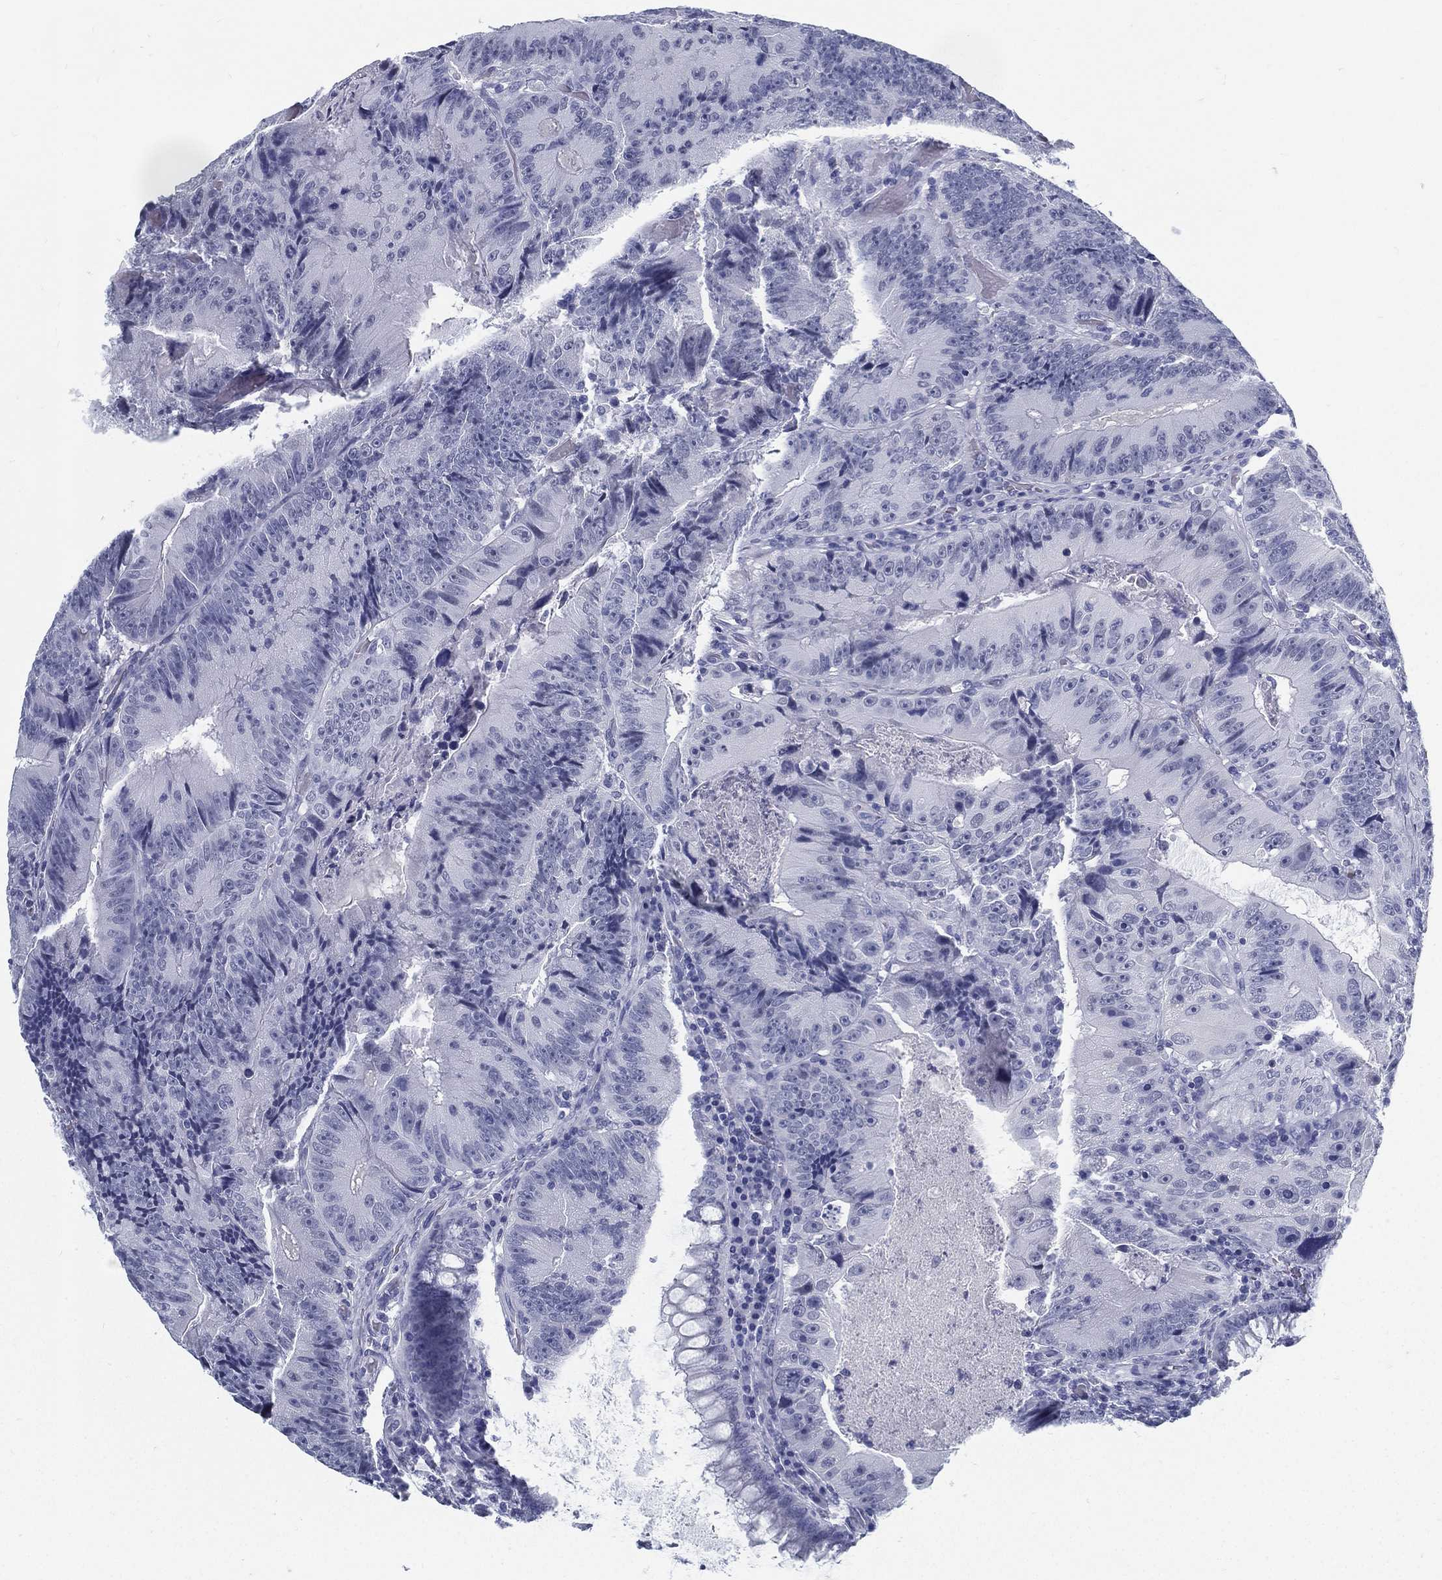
{"staining": {"intensity": "negative", "quantity": "none", "location": "none"}, "tissue": "colorectal cancer", "cell_type": "Tumor cells", "image_type": "cancer", "snomed": [{"axis": "morphology", "description": "Adenocarcinoma, NOS"}, {"axis": "topography", "description": "Colon"}], "caption": "DAB (3,3'-diaminobenzidine) immunohistochemical staining of human colorectal cancer reveals no significant positivity in tumor cells.", "gene": "ATP1B2", "patient": {"sex": "female", "age": 86}}